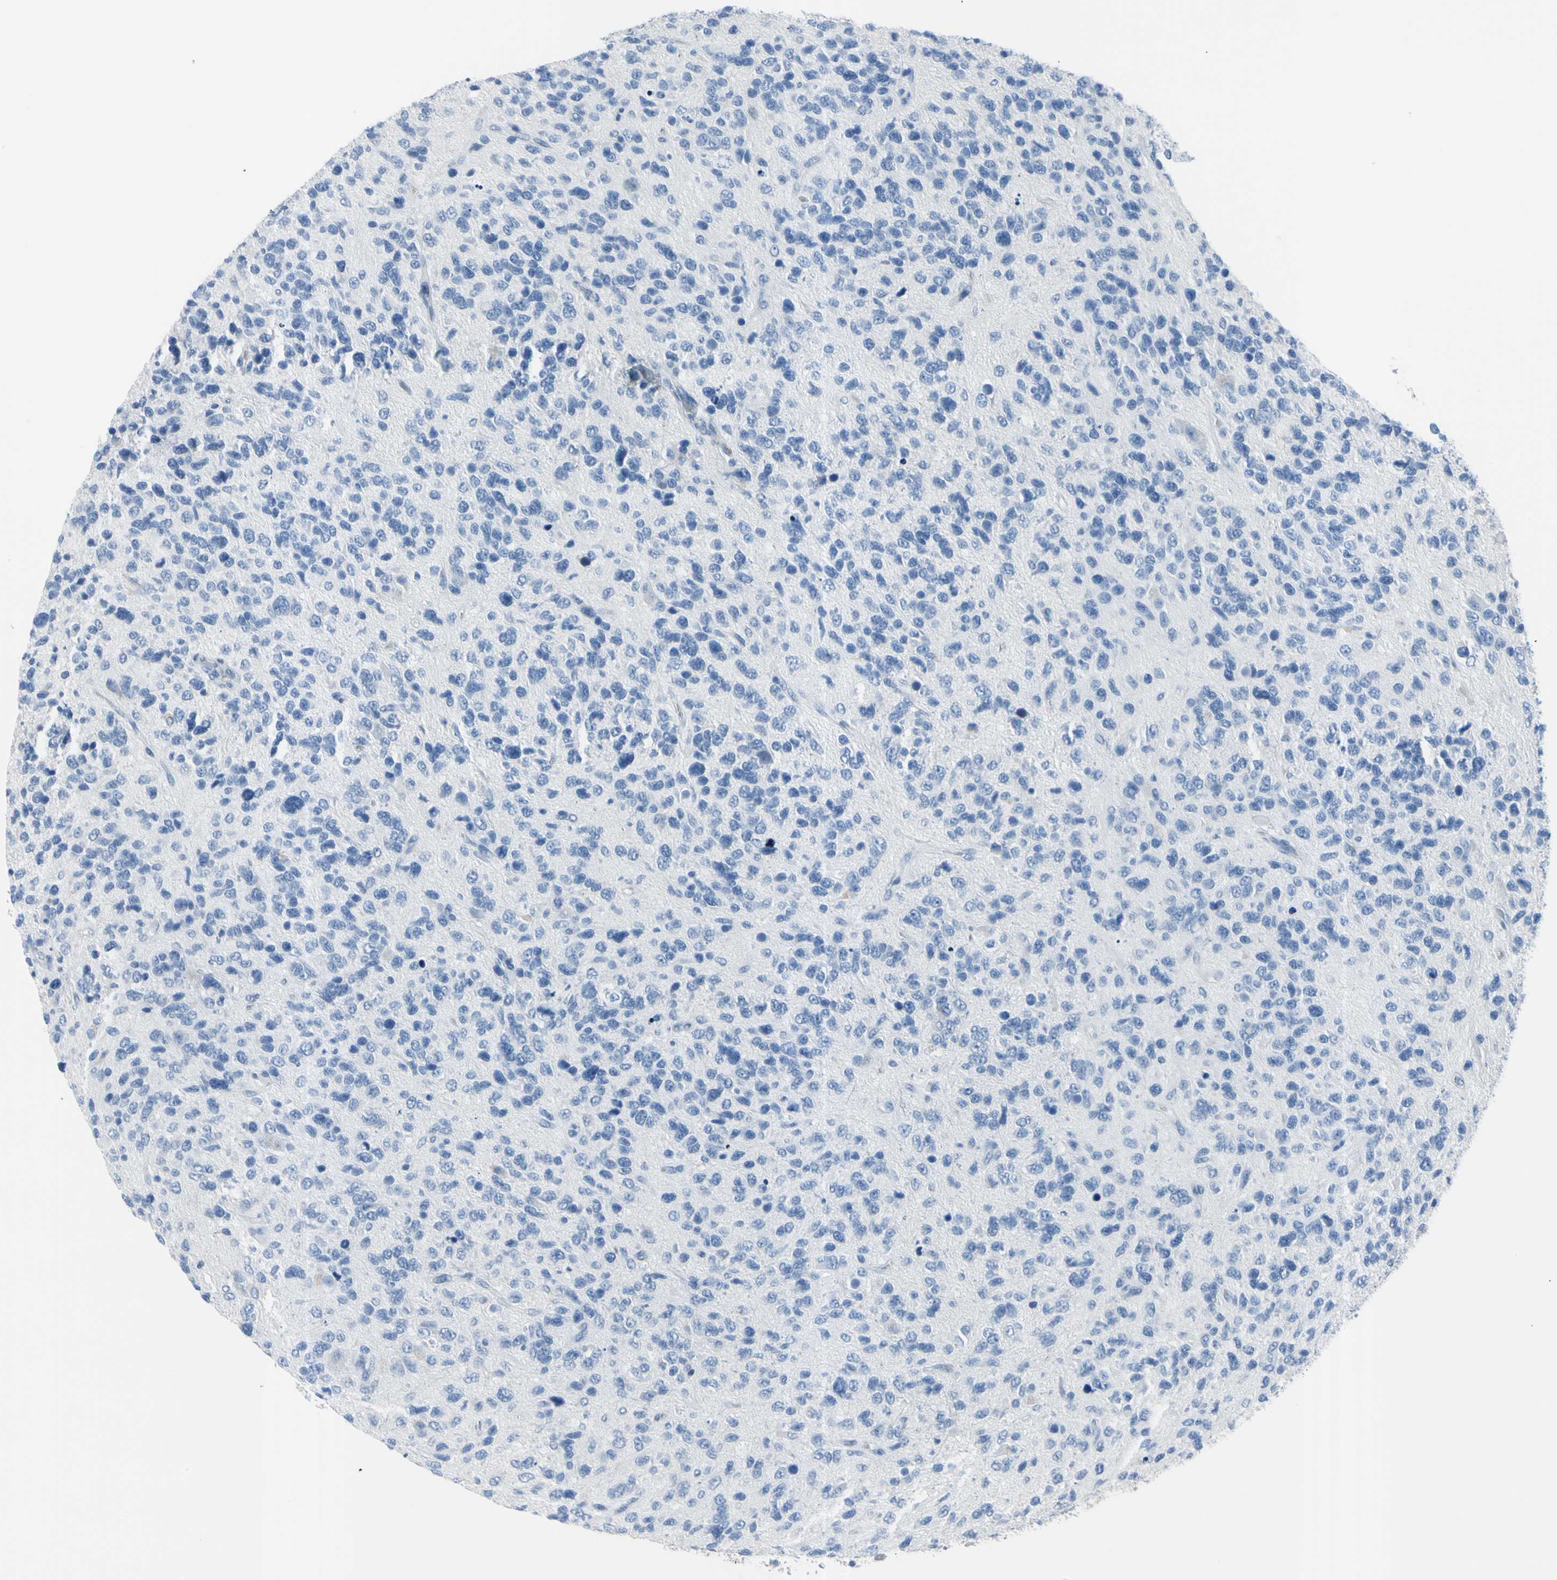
{"staining": {"intensity": "negative", "quantity": "none", "location": "none"}, "tissue": "glioma", "cell_type": "Tumor cells", "image_type": "cancer", "snomed": [{"axis": "morphology", "description": "Glioma, malignant, High grade"}, {"axis": "topography", "description": "Brain"}], "caption": "A histopathology image of human glioma is negative for staining in tumor cells.", "gene": "TPO", "patient": {"sex": "female", "age": 58}}